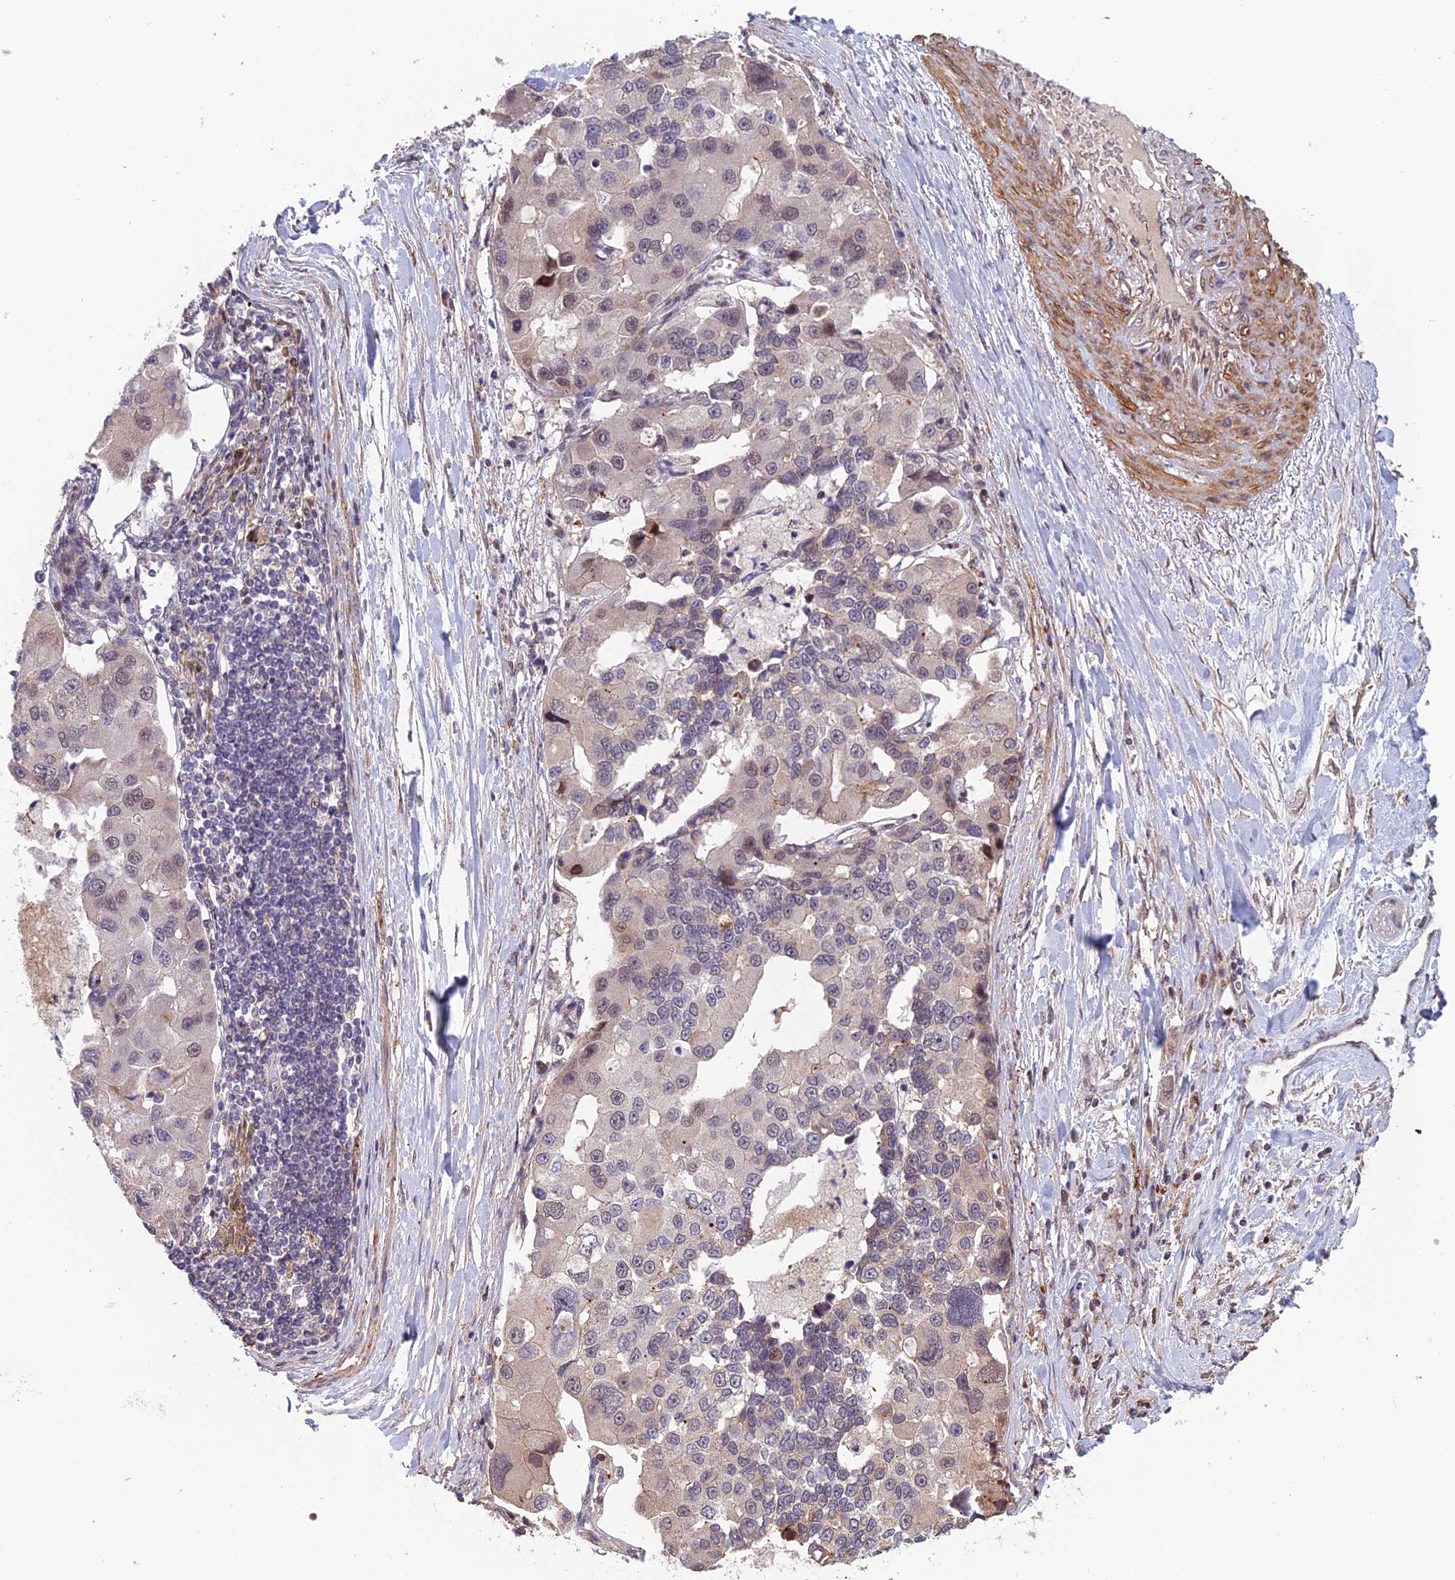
{"staining": {"intensity": "weak", "quantity": "<25%", "location": "nuclear"}, "tissue": "lung cancer", "cell_type": "Tumor cells", "image_type": "cancer", "snomed": [{"axis": "morphology", "description": "Adenocarcinoma, NOS"}, {"axis": "topography", "description": "Lung"}], "caption": "Immunohistochemical staining of human adenocarcinoma (lung) demonstrates no significant staining in tumor cells.", "gene": "CCDC183", "patient": {"sex": "female", "age": 54}}